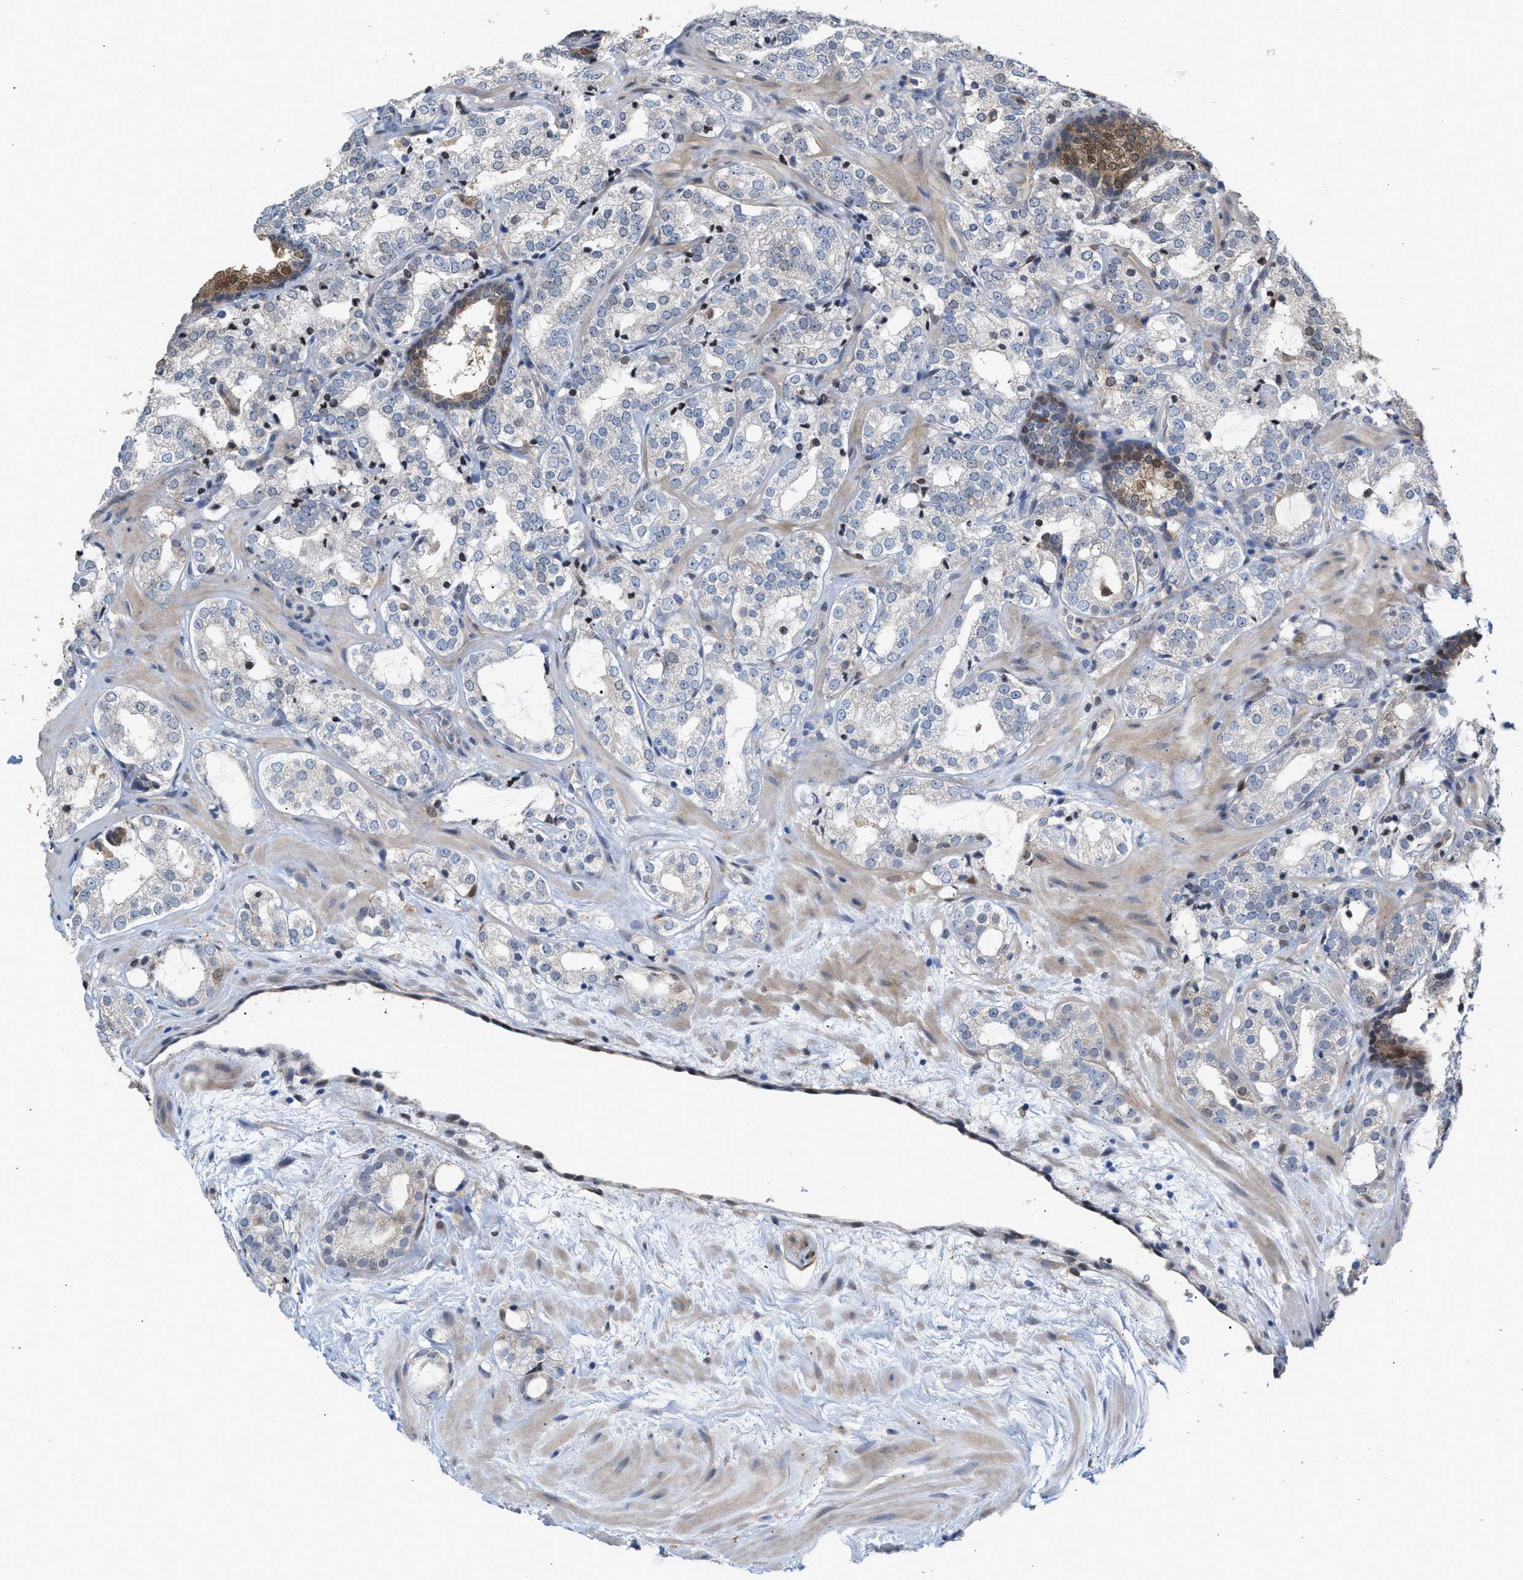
{"staining": {"intensity": "negative", "quantity": "none", "location": "none"}, "tissue": "prostate cancer", "cell_type": "Tumor cells", "image_type": "cancer", "snomed": [{"axis": "morphology", "description": "Adenocarcinoma, High grade"}, {"axis": "topography", "description": "Prostate"}], "caption": "This is an immunohistochemistry image of prostate cancer. There is no expression in tumor cells.", "gene": "TP53I3", "patient": {"sex": "male", "age": 64}}